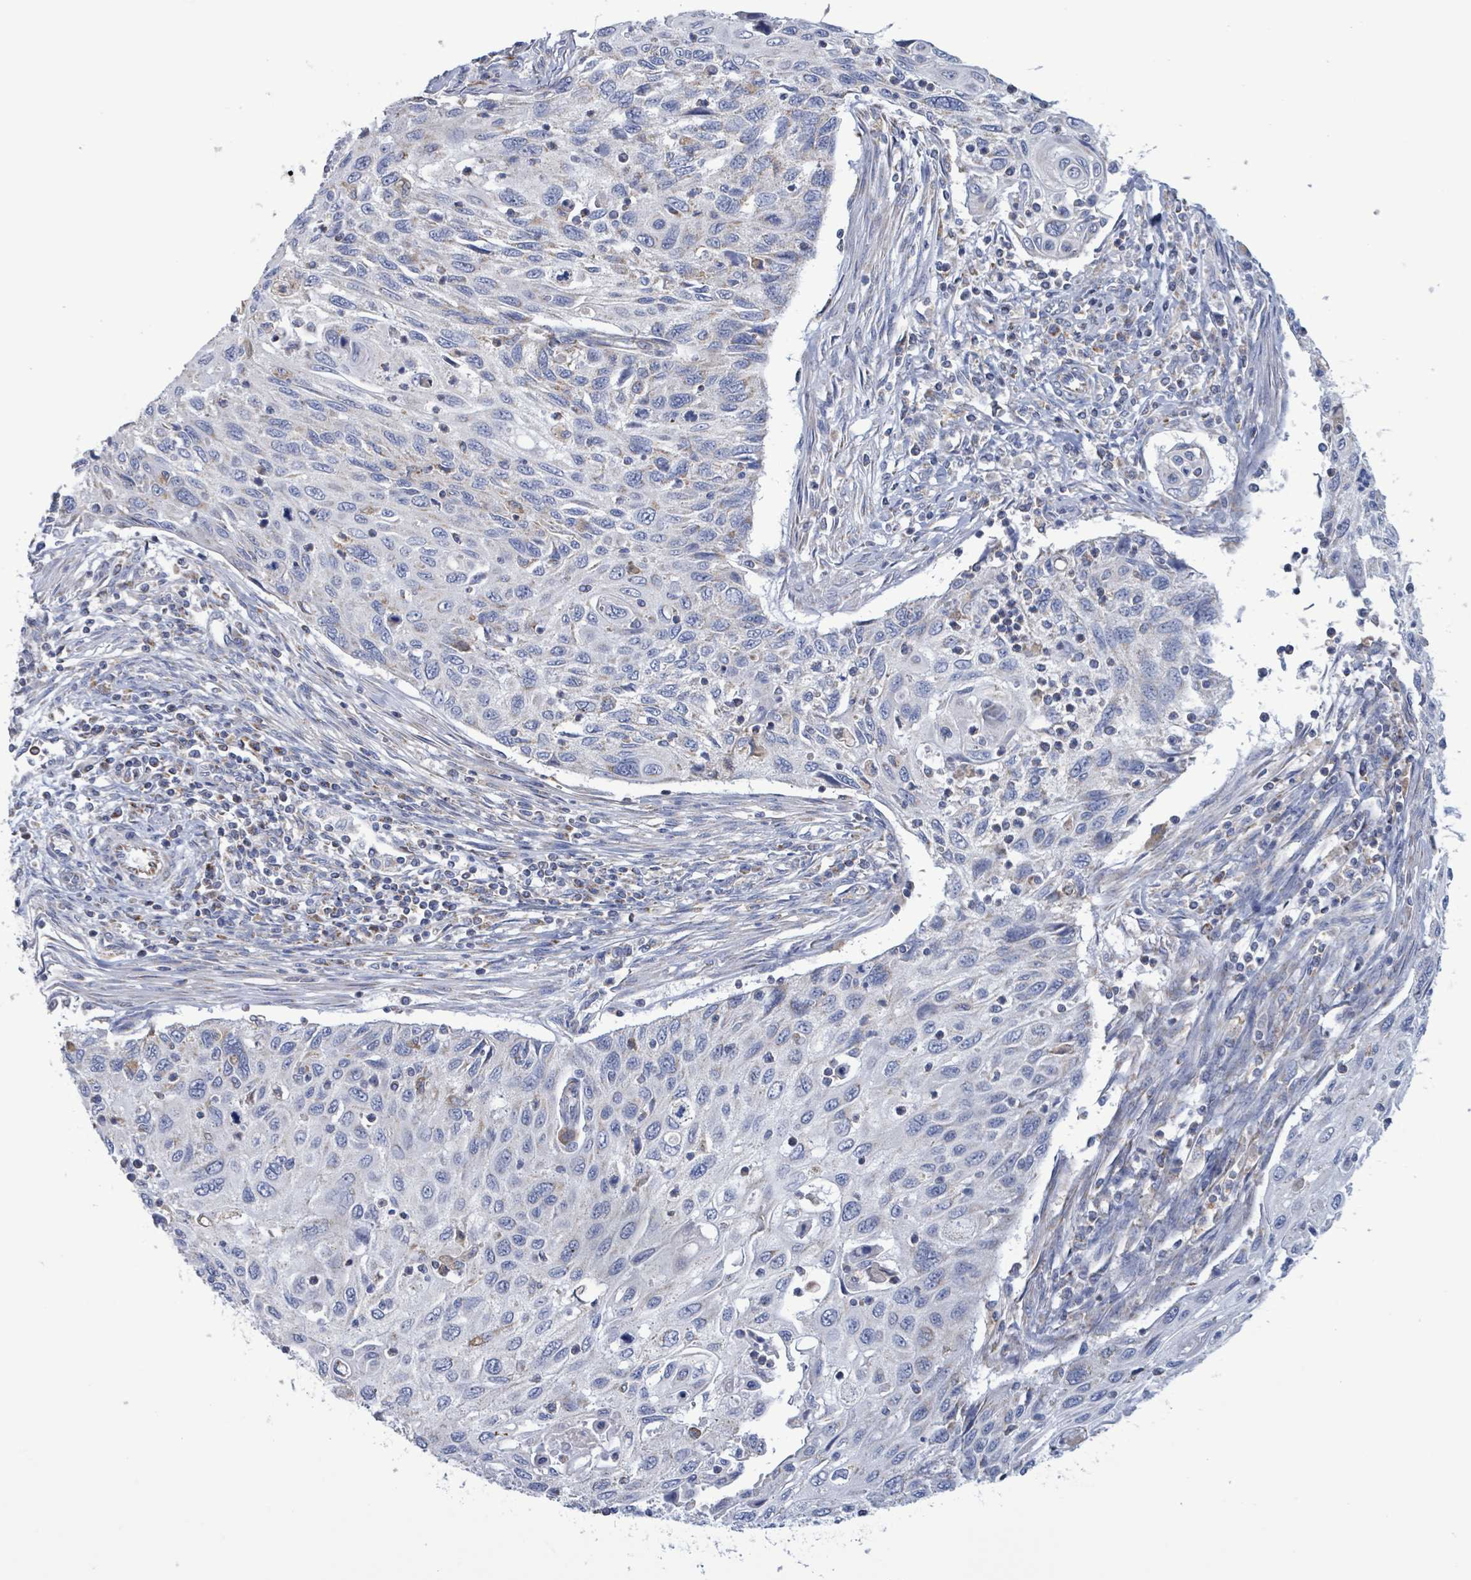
{"staining": {"intensity": "negative", "quantity": "none", "location": "none"}, "tissue": "cervical cancer", "cell_type": "Tumor cells", "image_type": "cancer", "snomed": [{"axis": "morphology", "description": "Squamous cell carcinoma, NOS"}, {"axis": "topography", "description": "Cervix"}], "caption": "Immunohistochemical staining of squamous cell carcinoma (cervical) reveals no significant staining in tumor cells.", "gene": "AKR1C4", "patient": {"sex": "female", "age": 70}}